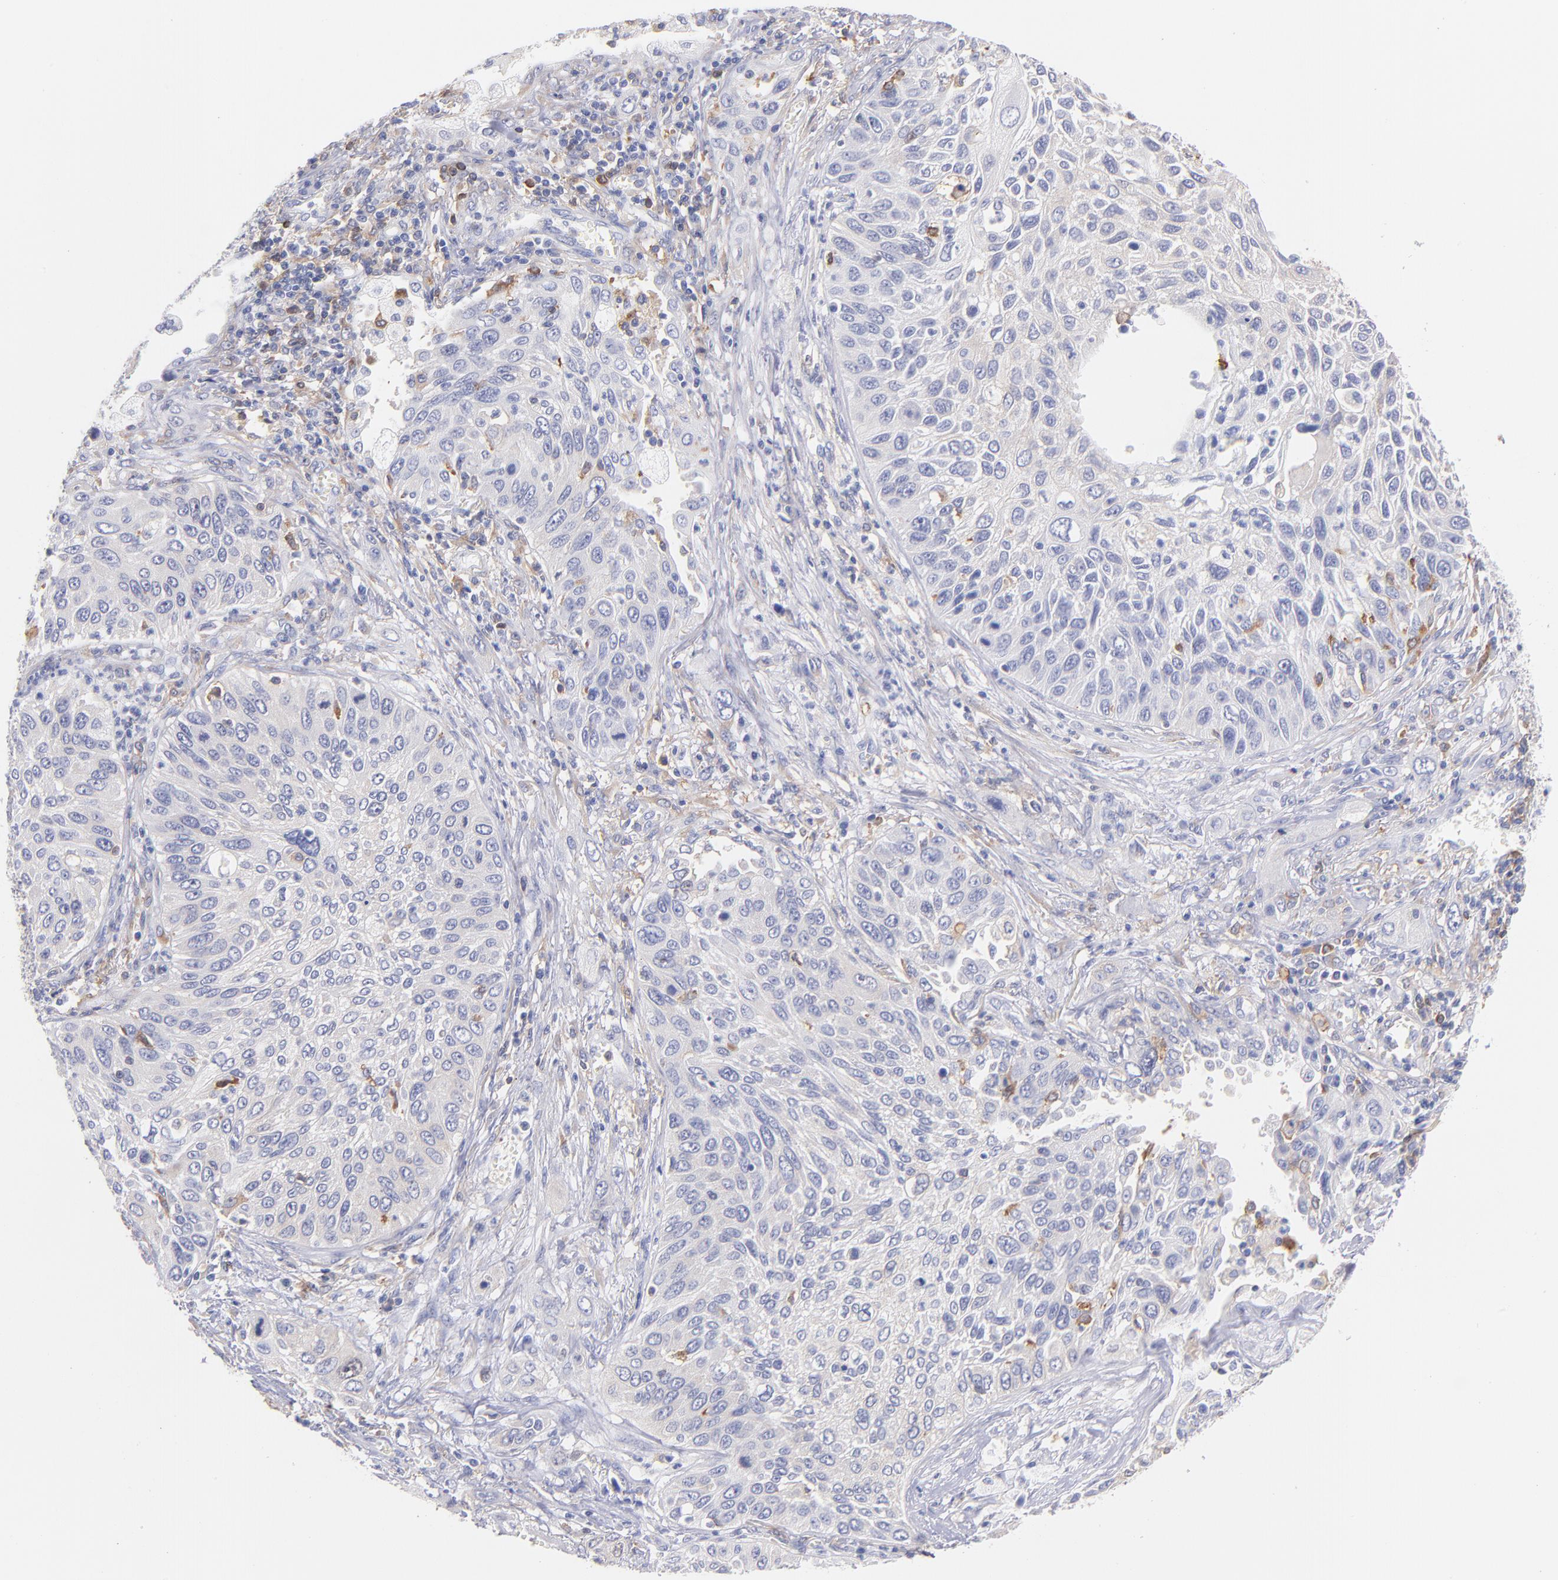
{"staining": {"intensity": "weak", "quantity": "<25%", "location": "cytoplasmic/membranous"}, "tissue": "lung cancer", "cell_type": "Tumor cells", "image_type": "cancer", "snomed": [{"axis": "morphology", "description": "Squamous cell carcinoma, NOS"}, {"axis": "topography", "description": "Lung"}], "caption": "A photomicrograph of human squamous cell carcinoma (lung) is negative for staining in tumor cells.", "gene": "PRKCA", "patient": {"sex": "female", "age": 76}}